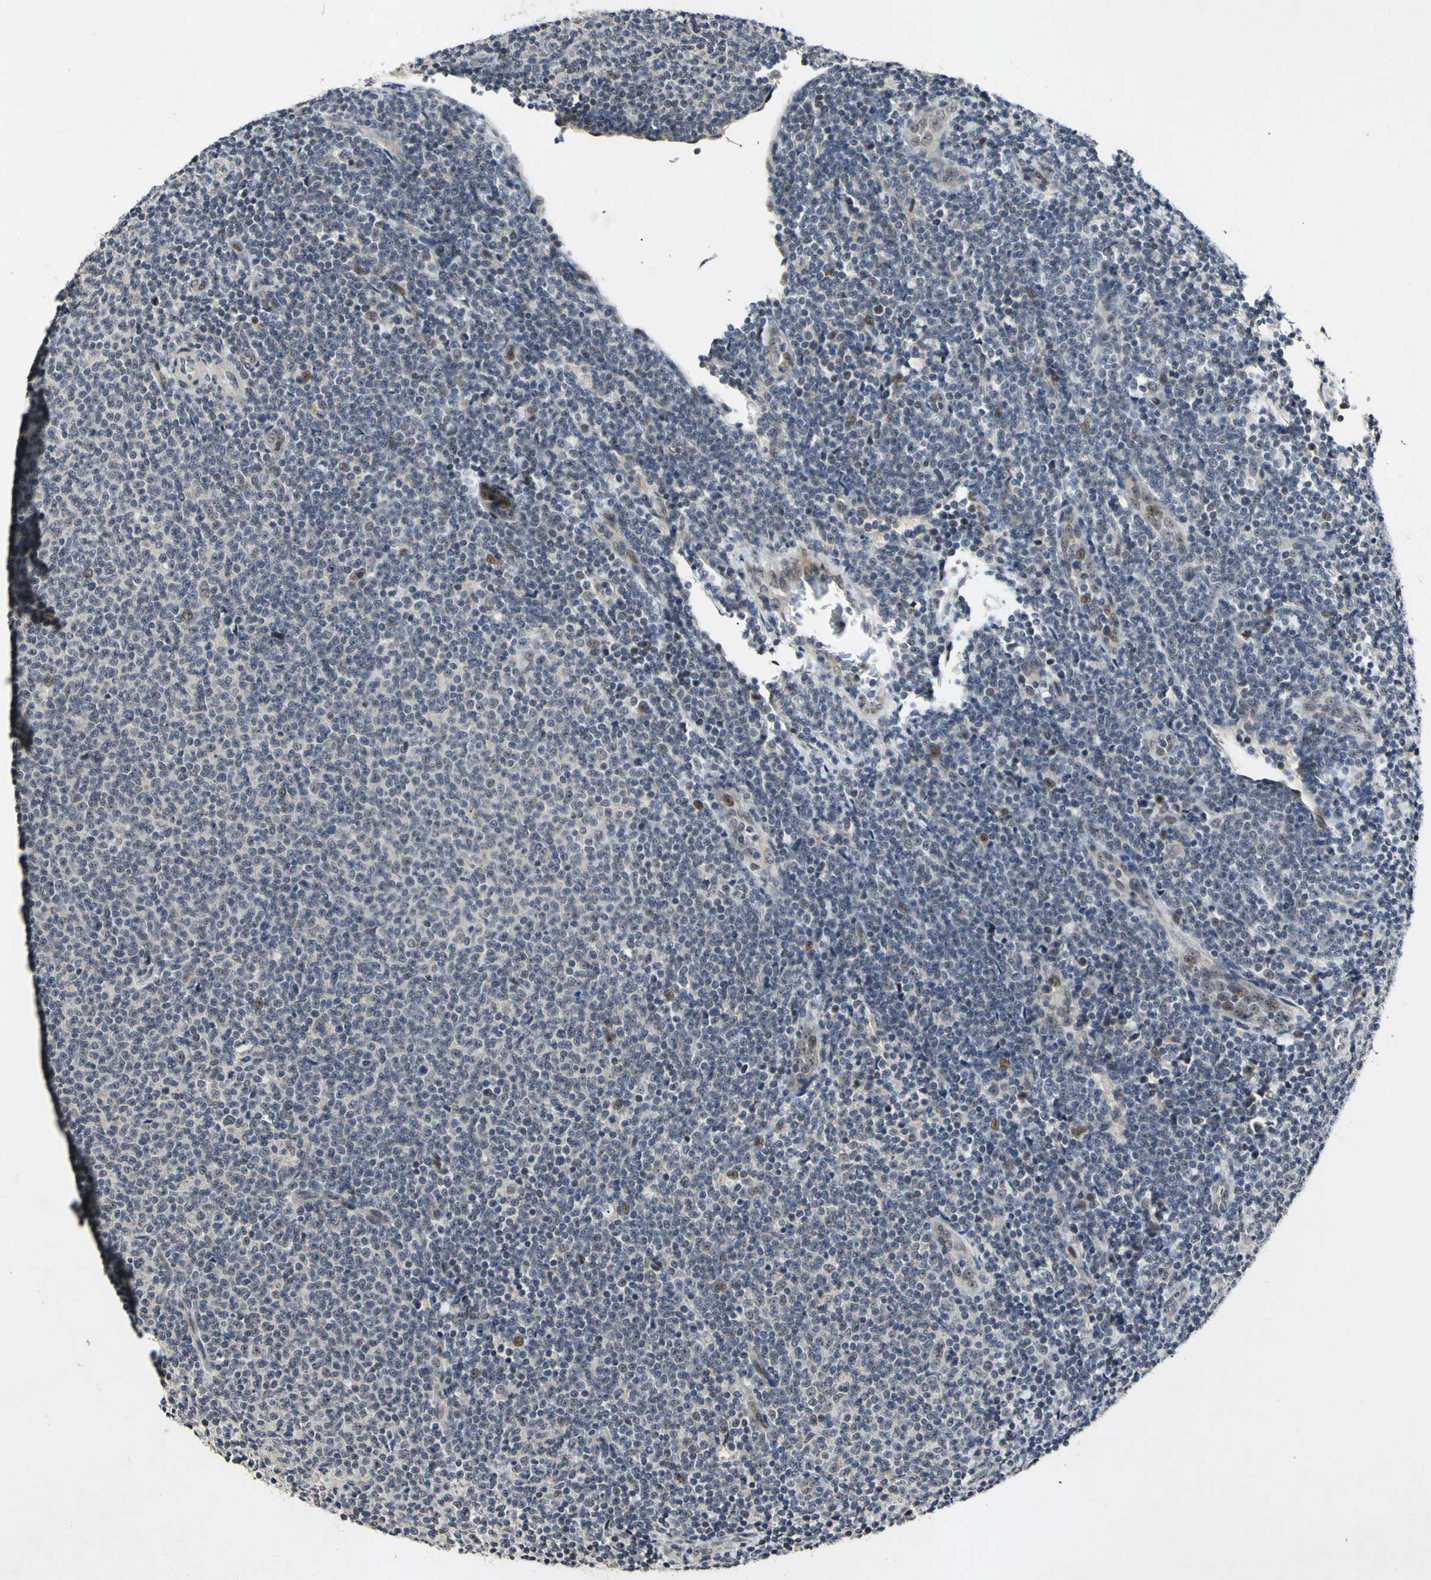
{"staining": {"intensity": "moderate", "quantity": "<25%", "location": "nuclear"}, "tissue": "lymphoma", "cell_type": "Tumor cells", "image_type": "cancer", "snomed": [{"axis": "morphology", "description": "Malignant lymphoma, non-Hodgkin's type, Low grade"}, {"axis": "topography", "description": "Lymph node"}], "caption": "Lymphoma tissue reveals moderate nuclear staining in about <25% of tumor cells Nuclei are stained in blue.", "gene": "POLR2F", "patient": {"sex": "male", "age": 66}}